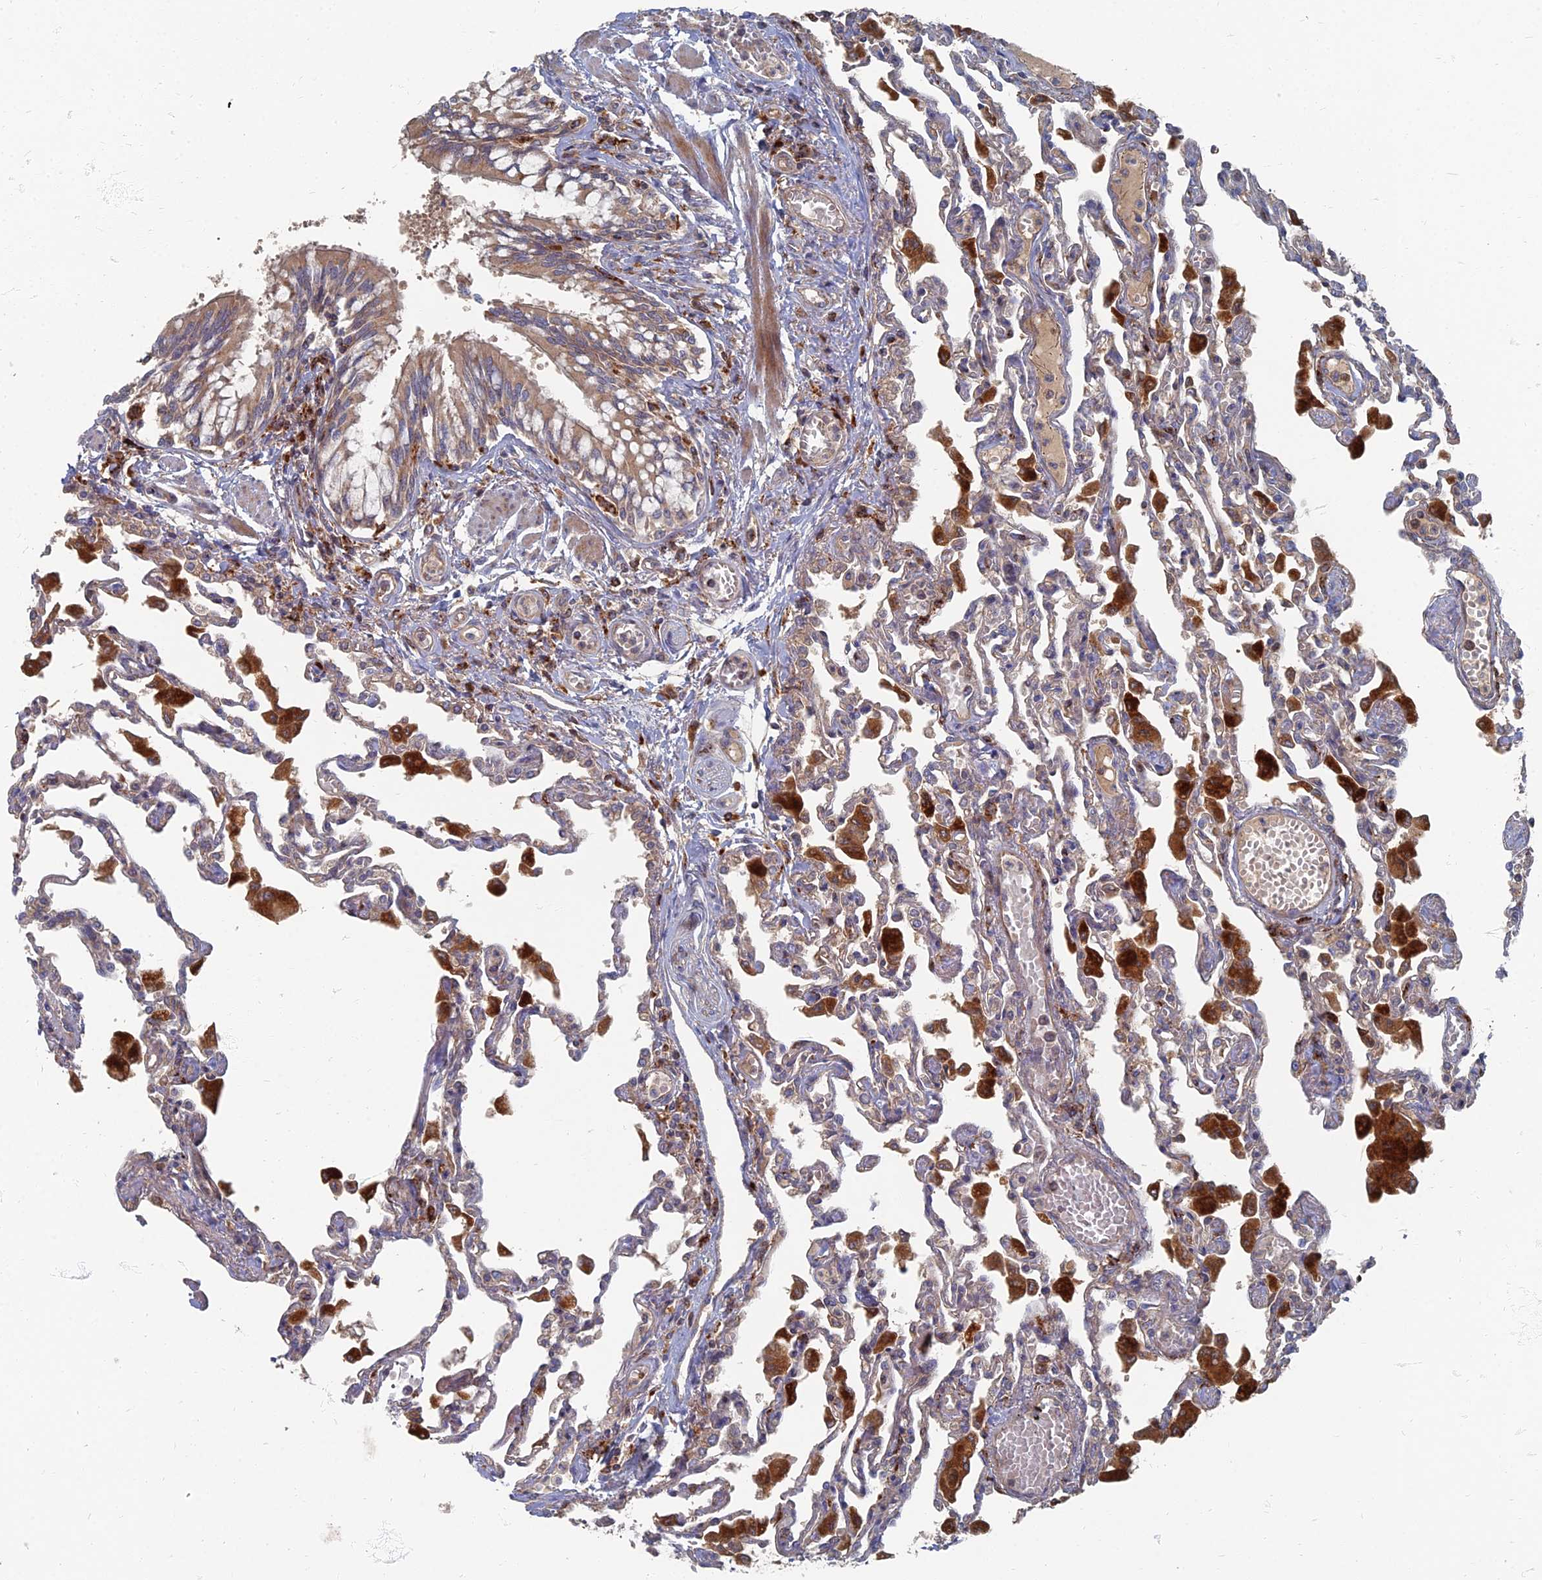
{"staining": {"intensity": "weak", "quantity": "25%-75%", "location": "cytoplasmic/membranous"}, "tissue": "lung", "cell_type": "Alveolar cells", "image_type": "normal", "snomed": [{"axis": "morphology", "description": "Normal tissue, NOS"}, {"axis": "topography", "description": "Bronchus"}, {"axis": "topography", "description": "Lung"}], "caption": "IHC staining of unremarkable lung, which shows low levels of weak cytoplasmic/membranous staining in about 25%-75% of alveolar cells indicating weak cytoplasmic/membranous protein expression. The staining was performed using DAB (3,3'-diaminobenzidine) (brown) for protein detection and nuclei were counterstained in hematoxylin (blue).", "gene": "PPCDC", "patient": {"sex": "female", "age": 49}}